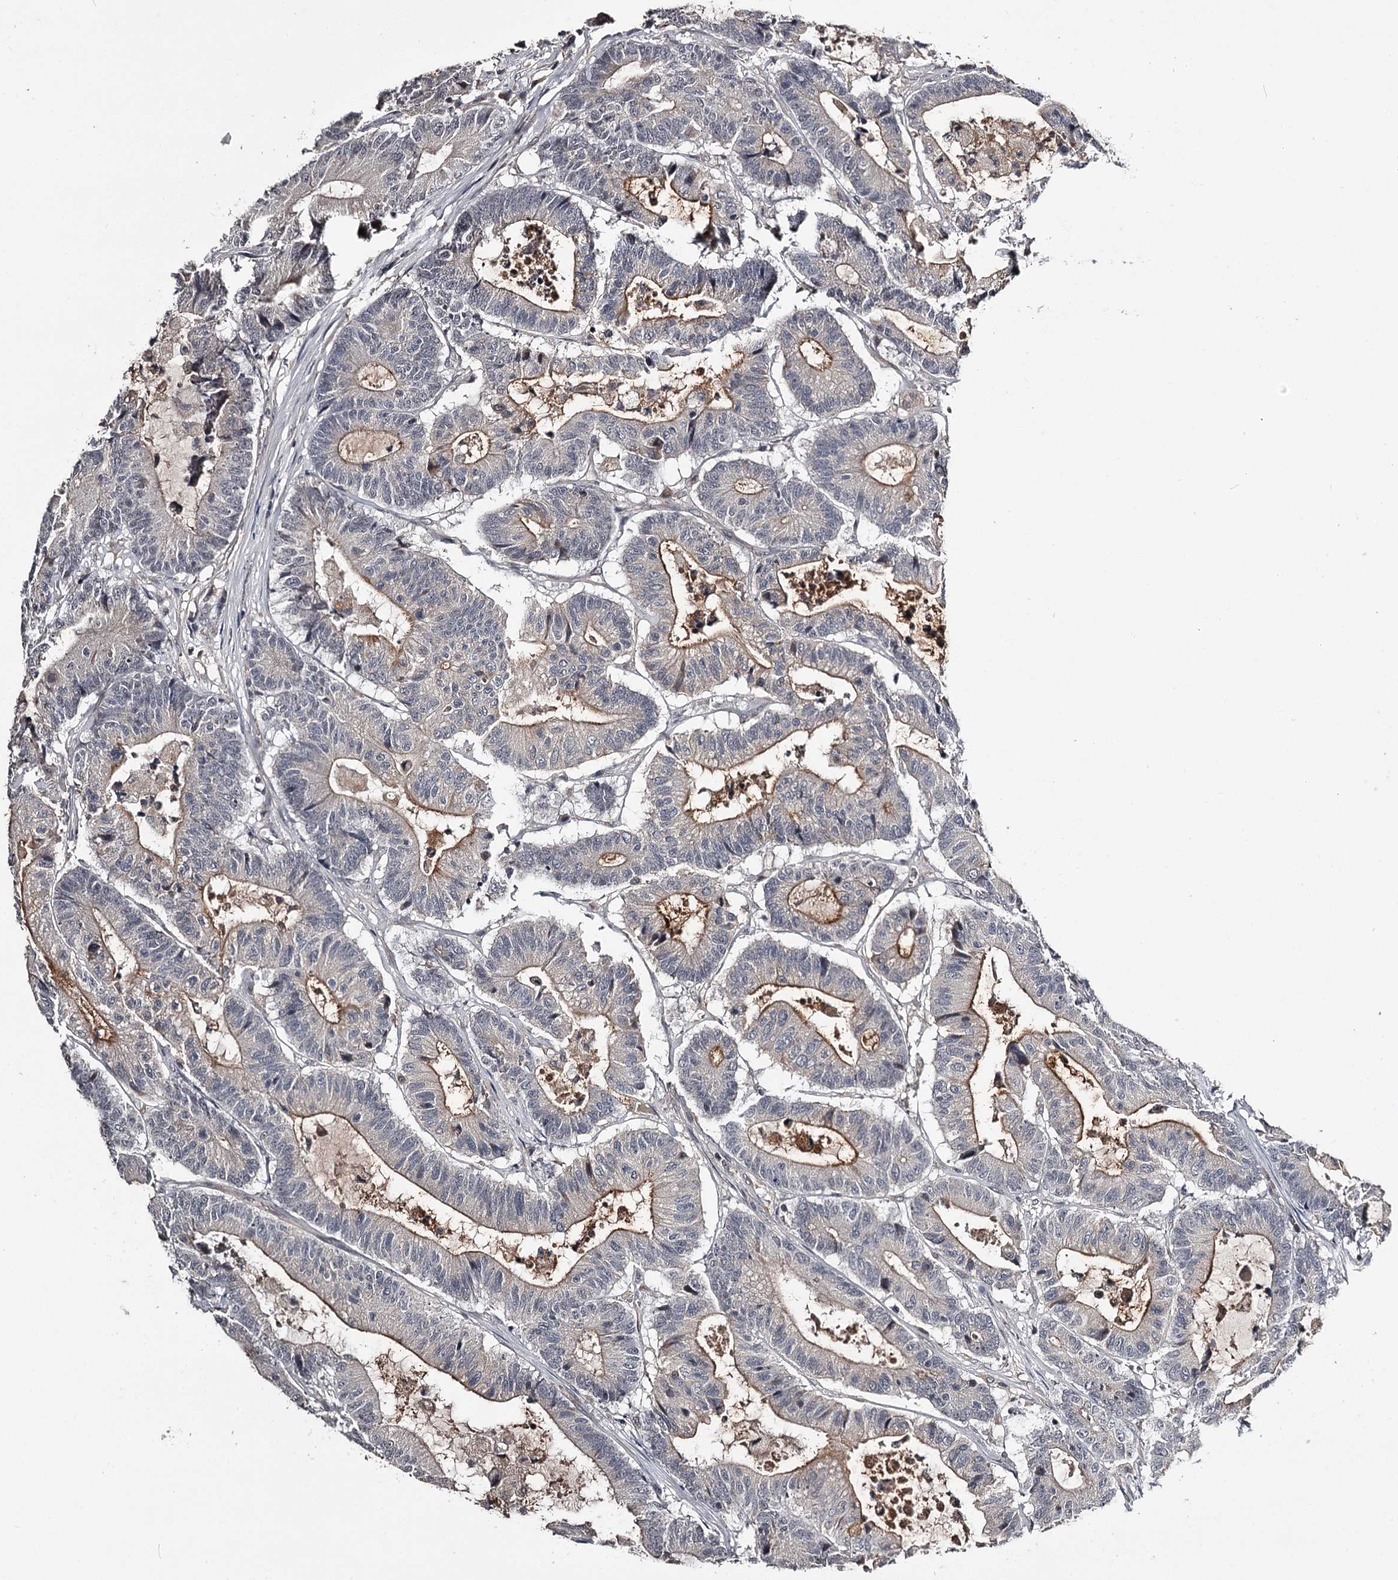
{"staining": {"intensity": "moderate", "quantity": "25%-75%", "location": "cytoplasmic/membranous"}, "tissue": "colorectal cancer", "cell_type": "Tumor cells", "image_type": "cancer", "snomed": [{"axis": "morphology", "description": "Adenocarcinoma, NOS"}, {"axis": "topography", "description": "Colon"}], "caption": "Immunohistochemical staining of human colorectal adenocarcinoma displays moderate cytoplasmic/membranous protein expression in approximately 25%-75% of tumor cells.", "gene": "CWF19L2", "patient": {"sex": "female", "age": 84}}